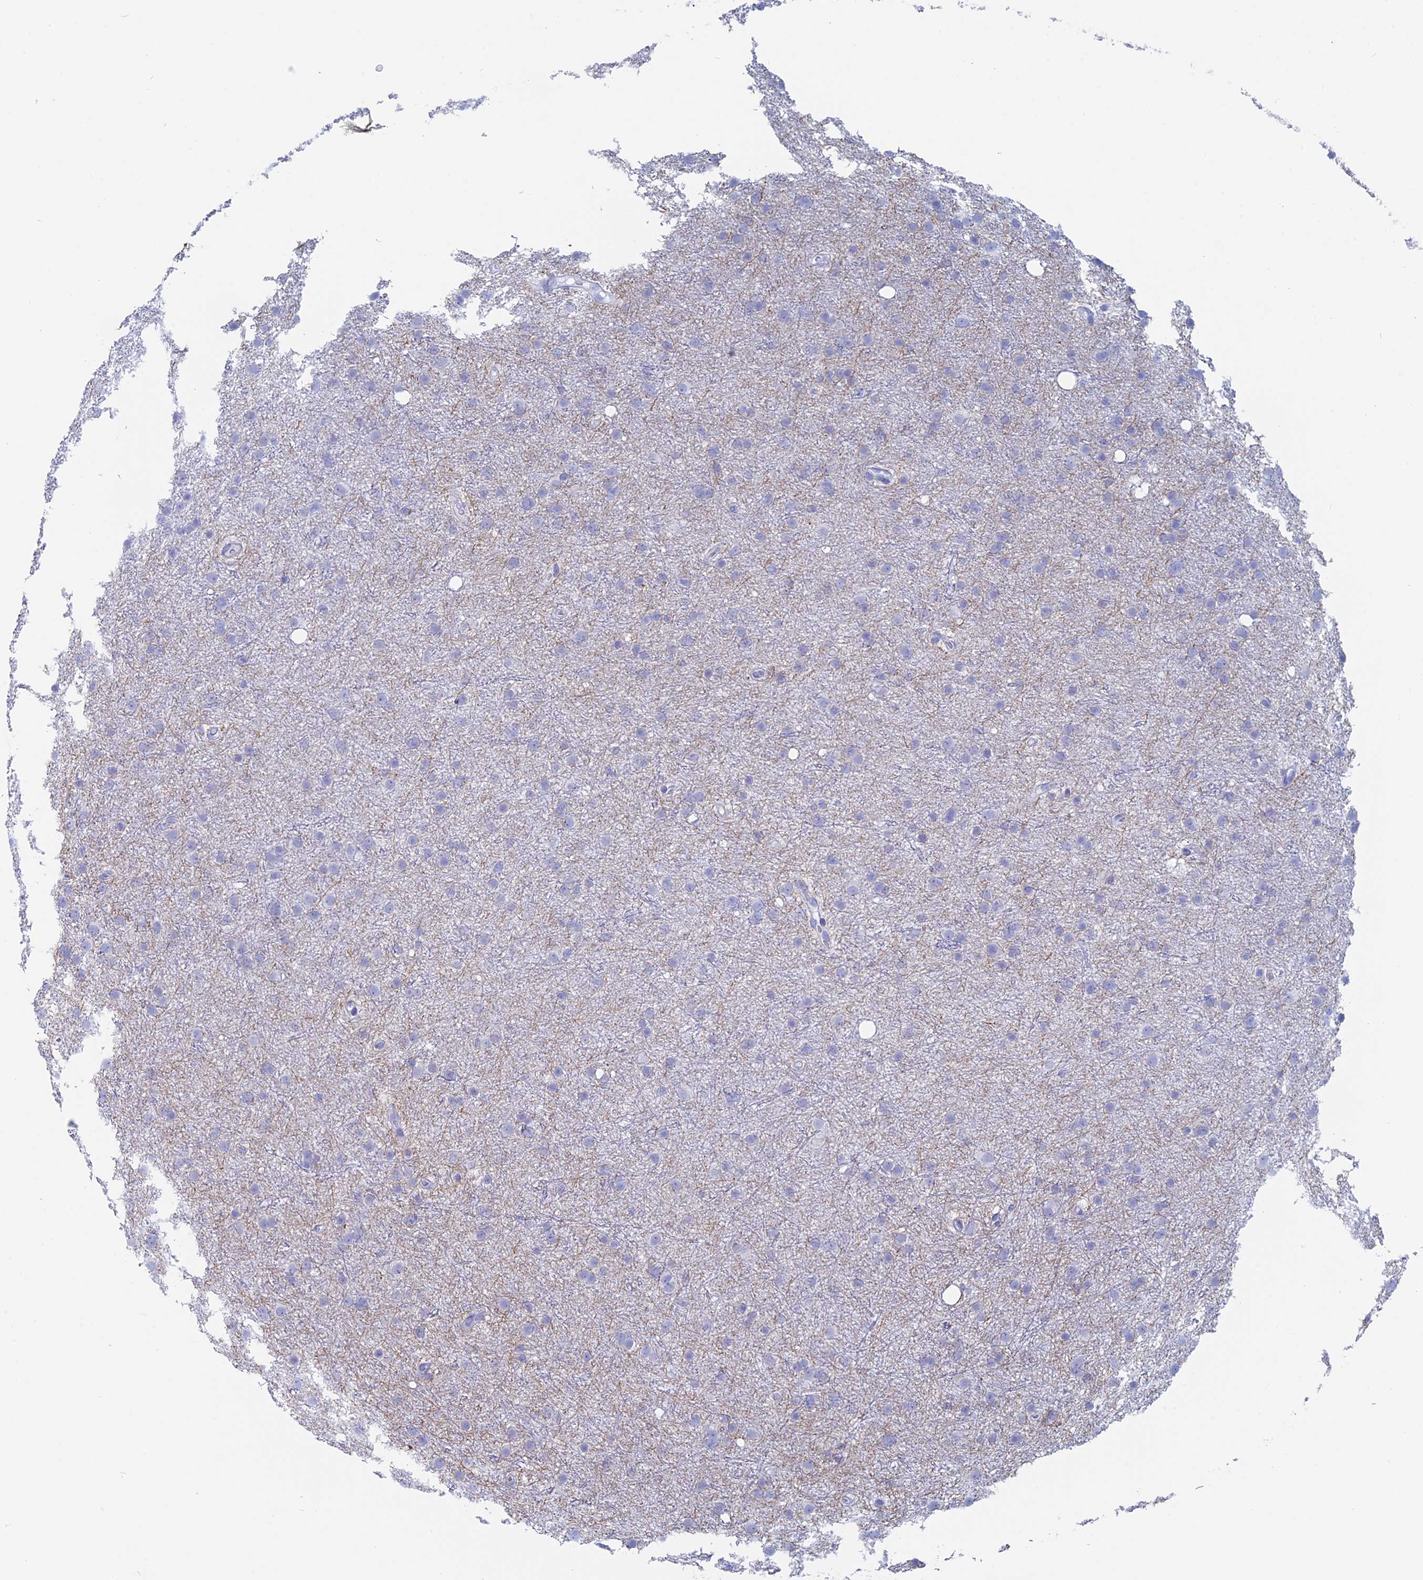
{"staining": {"intensity": "negative", "quantity": "none", "location": "none"}, "tissue": "glioma", "cell_type": "Tumor cells", "image_type": "cancer", "snomed": [{"axis": "morphology", "description": "Glioma, malignant, Low grade"}, {"axis": "topography", "description": "Cerebral cortex"}], "caption": "This is an immunohistochemistry image of human low-grade glioma (malignant). There is no expression in tumor cells.", "gene": "ALMS1", "patient": {"sex": "female", "age": 39}}